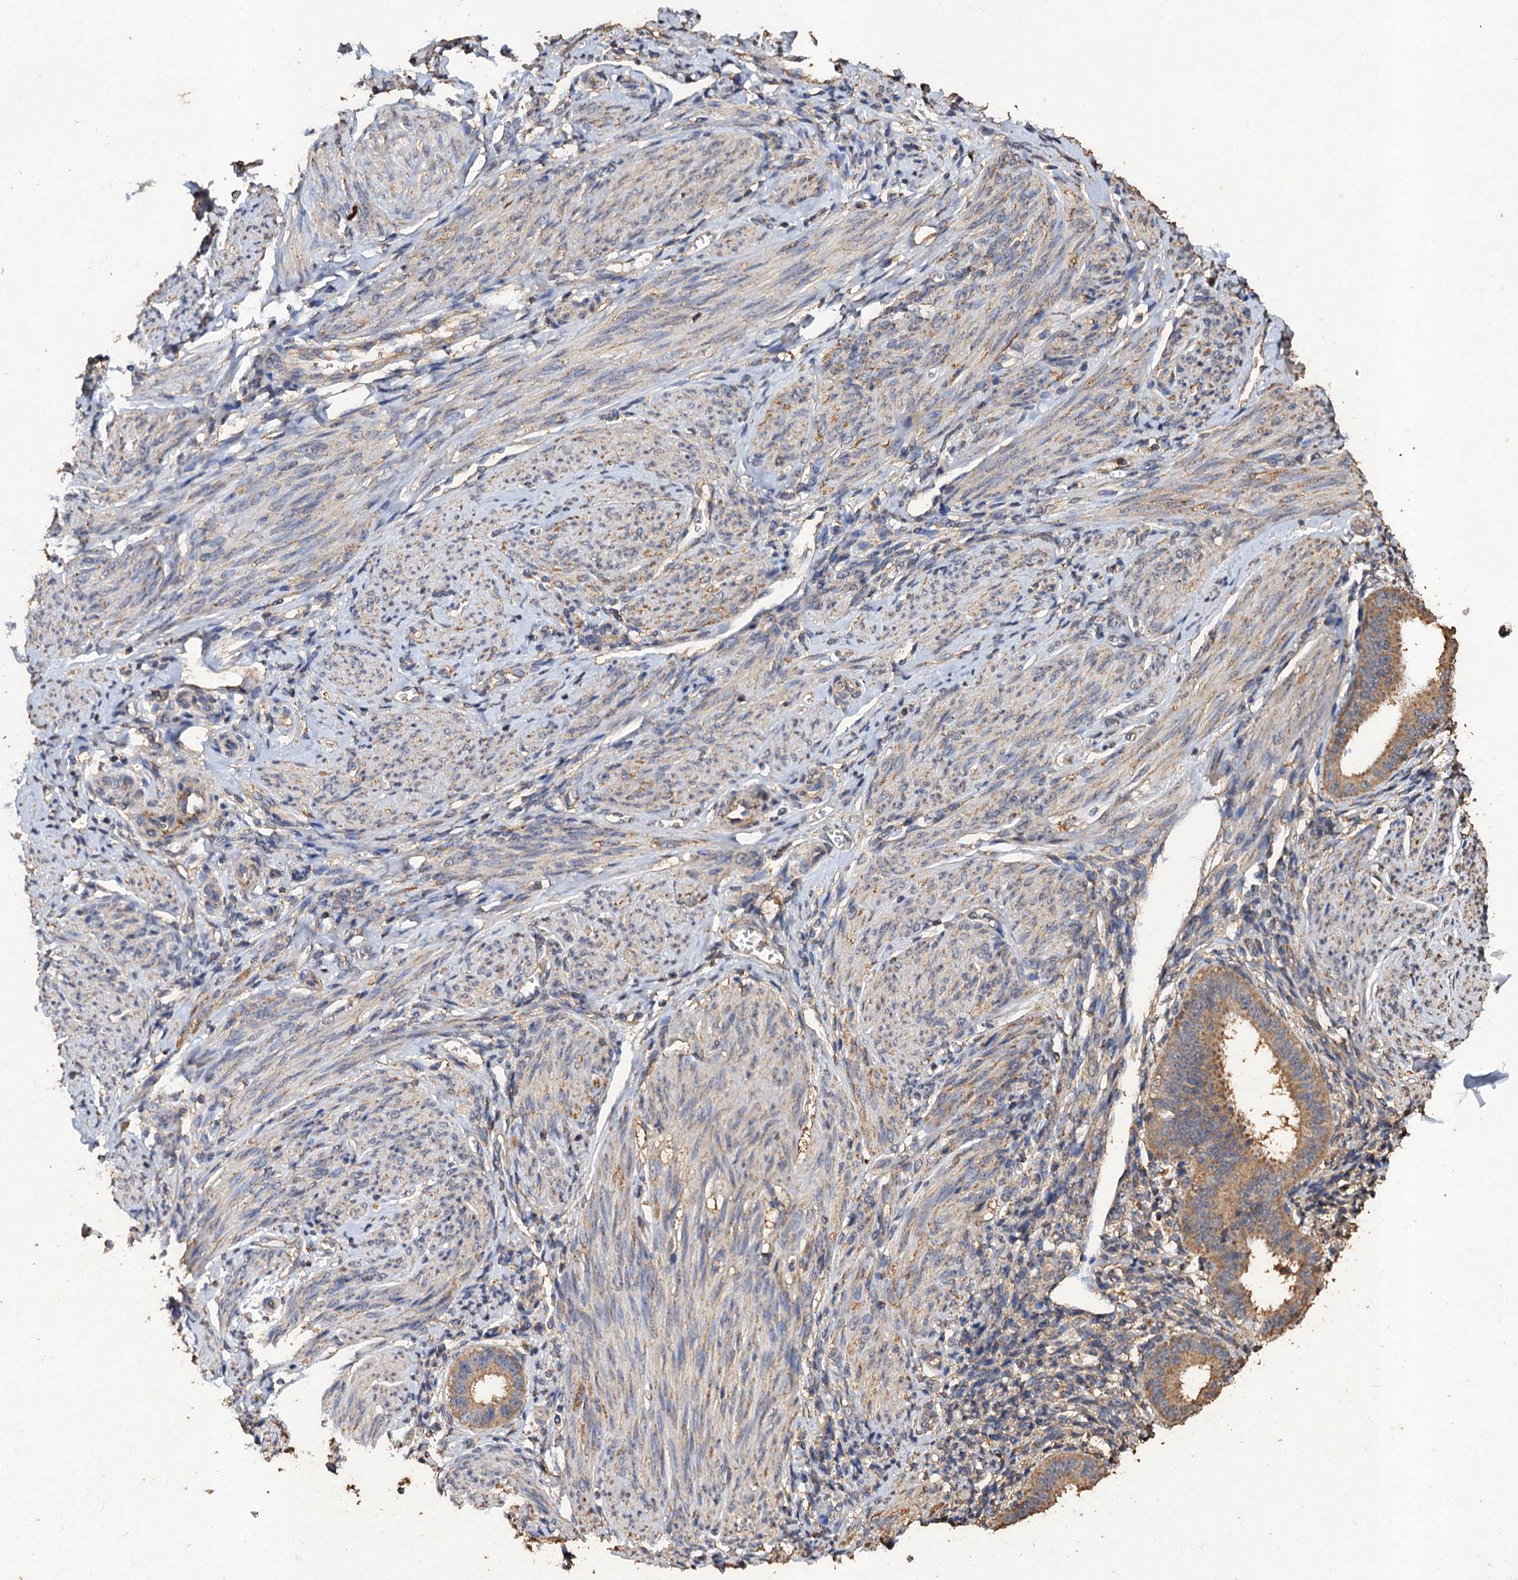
{"staining": {"intensity": "weak", "quantity": "25%-75%", "location": "cytoplasmic/membranous"}, "tissue": "endometrium", "cell_type": "Cells in endometrial stroma", "image_type": "normal", "snomed": [{"axis": "morphology", "description": "Normal tissue, NOS"}, {"axis": "topography", "description": "Uterus"}, {"axis": "topography", "description": "Endometrium"}], "caption": "Cells in endometrial stroma demonstrate weak cytoplasmic/membranous staining in about 25%-75% of cells in unremarkable endometrium.", "gene": "SCUBE3", "patient": {"sex": "female", "age": 48}}